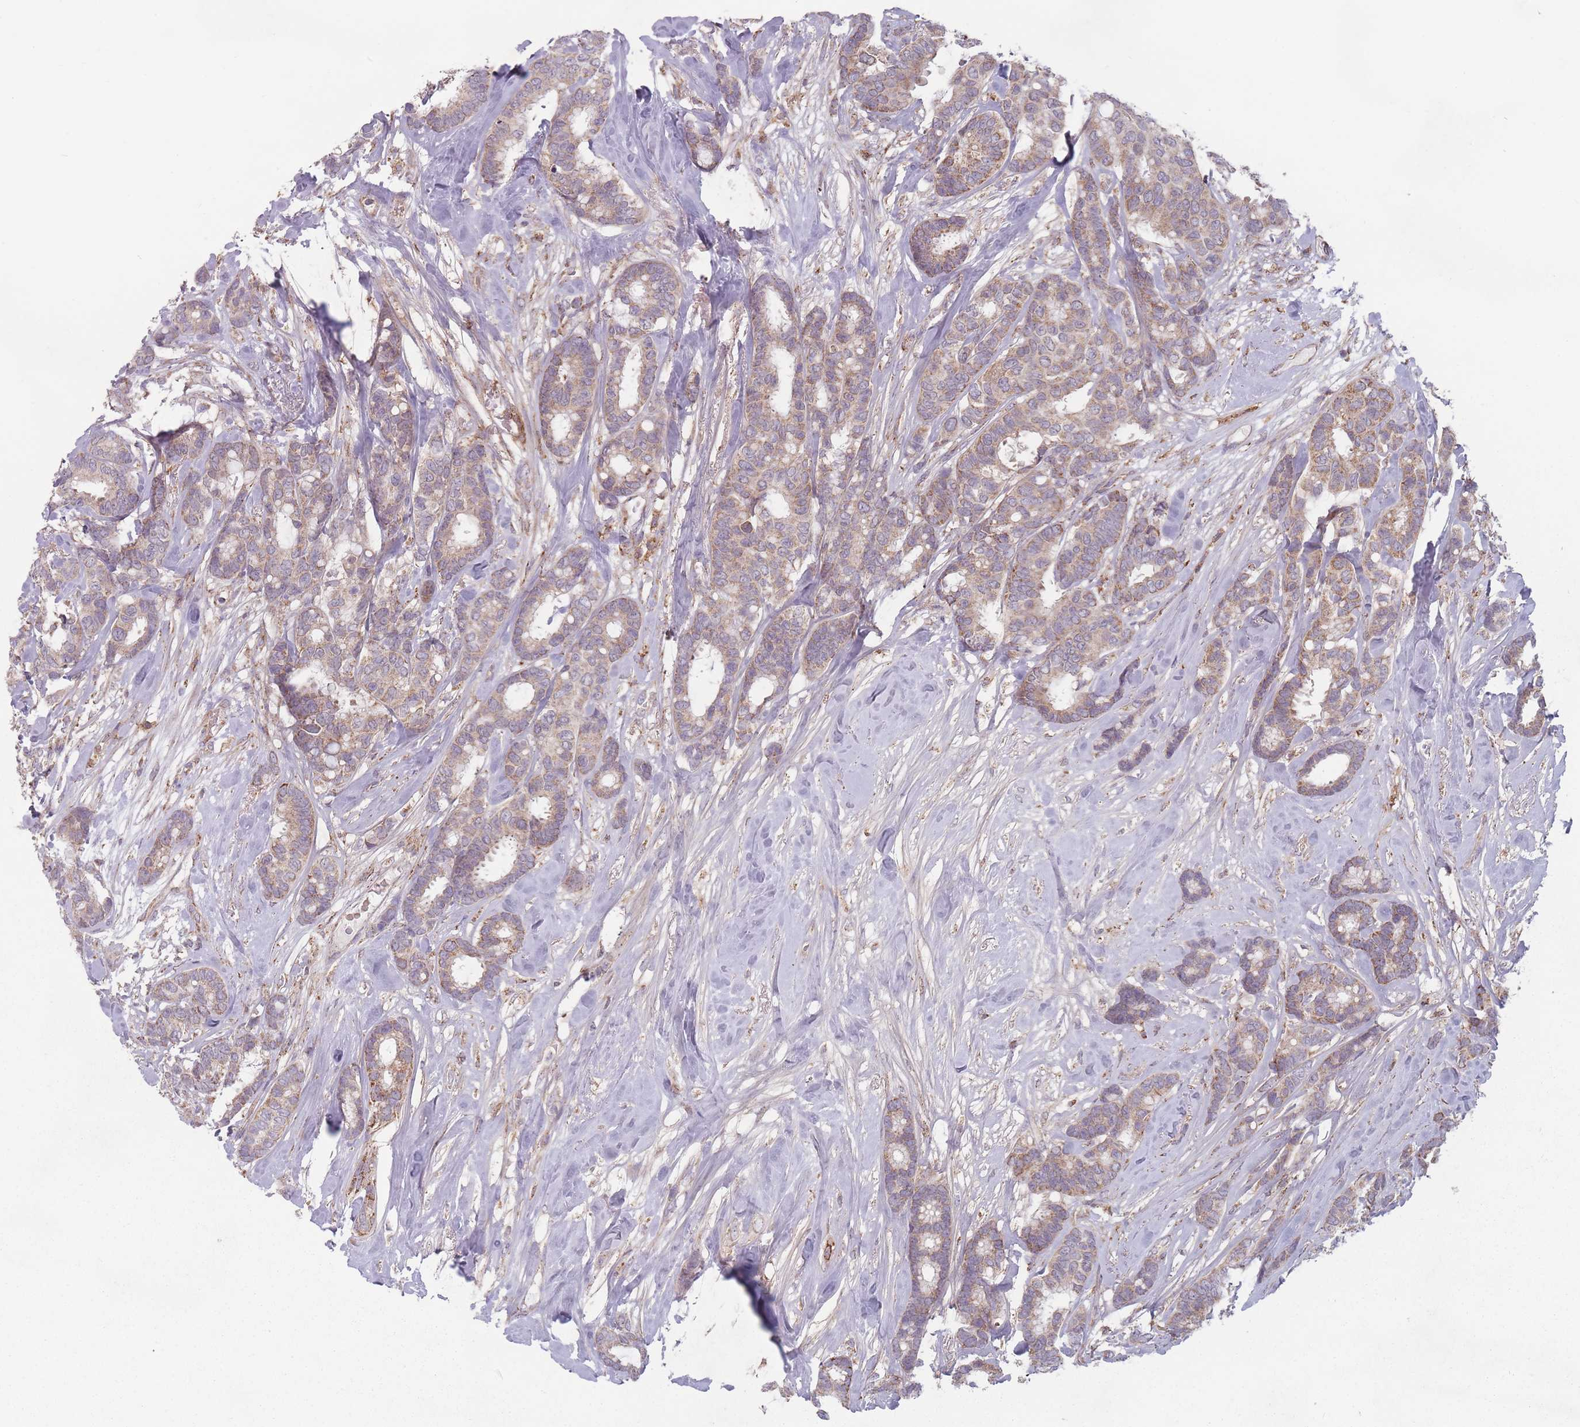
{"staining": {"intensity": "weak", "quantity": ">75%", "location": "cytoplasmic/membranous"}, "tissue": "breast cancer", "cell_type": "Tumor cells", "image_type": "cancer", "snomed": [{"axis": "morphology", "description": "Duct carcinoma"}, {"axis": "topography", "description": "Breast"}], "caption": "The micrograph demonstrates staining of breast invasive ductal carcinoma, revealing weak cytoplasmic/membranous protein staining (brown color) within tumor cells.", "gene": "OR10Q1", "patient": {"sex": "female", "age": 87}}